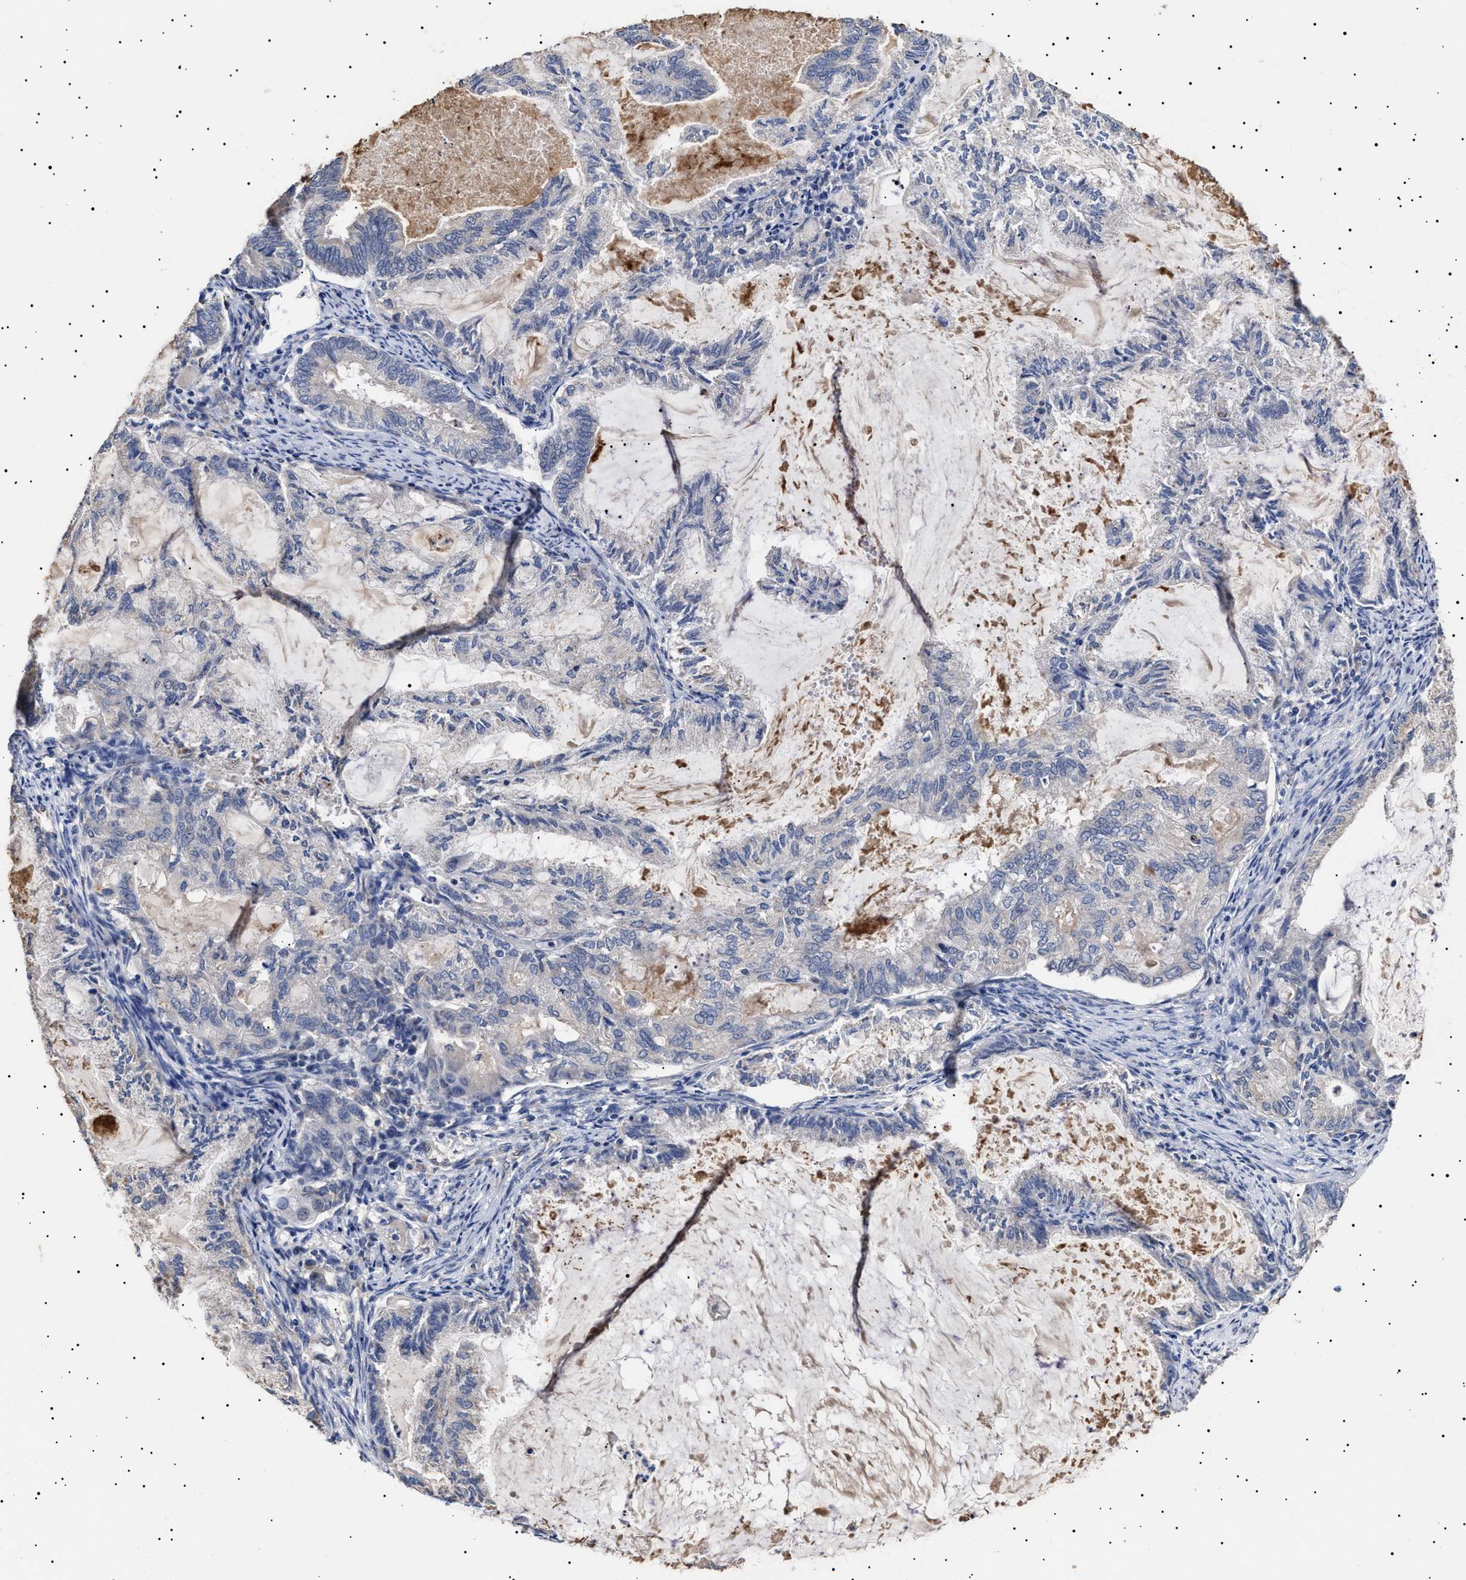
{"staining": {"intensity": "negative", "quantity": "none", "location": "none"}, "tissue": "endometrial cancer", "cell_type": "Tumor cells", "image_type": "cancer", "snomed": [{"axis": "morphology", "description": "Adenocarcinoma, NOS"}, {"axis": "topography", "description": "Endometrium"}], "caption": "Immunohistochemistry (IHC) of human adenocarcinoma (endometrial) shows no expression in tumor cells.", "gene": "KRBA1", "patient": {"sex": "female", "age": 86}}